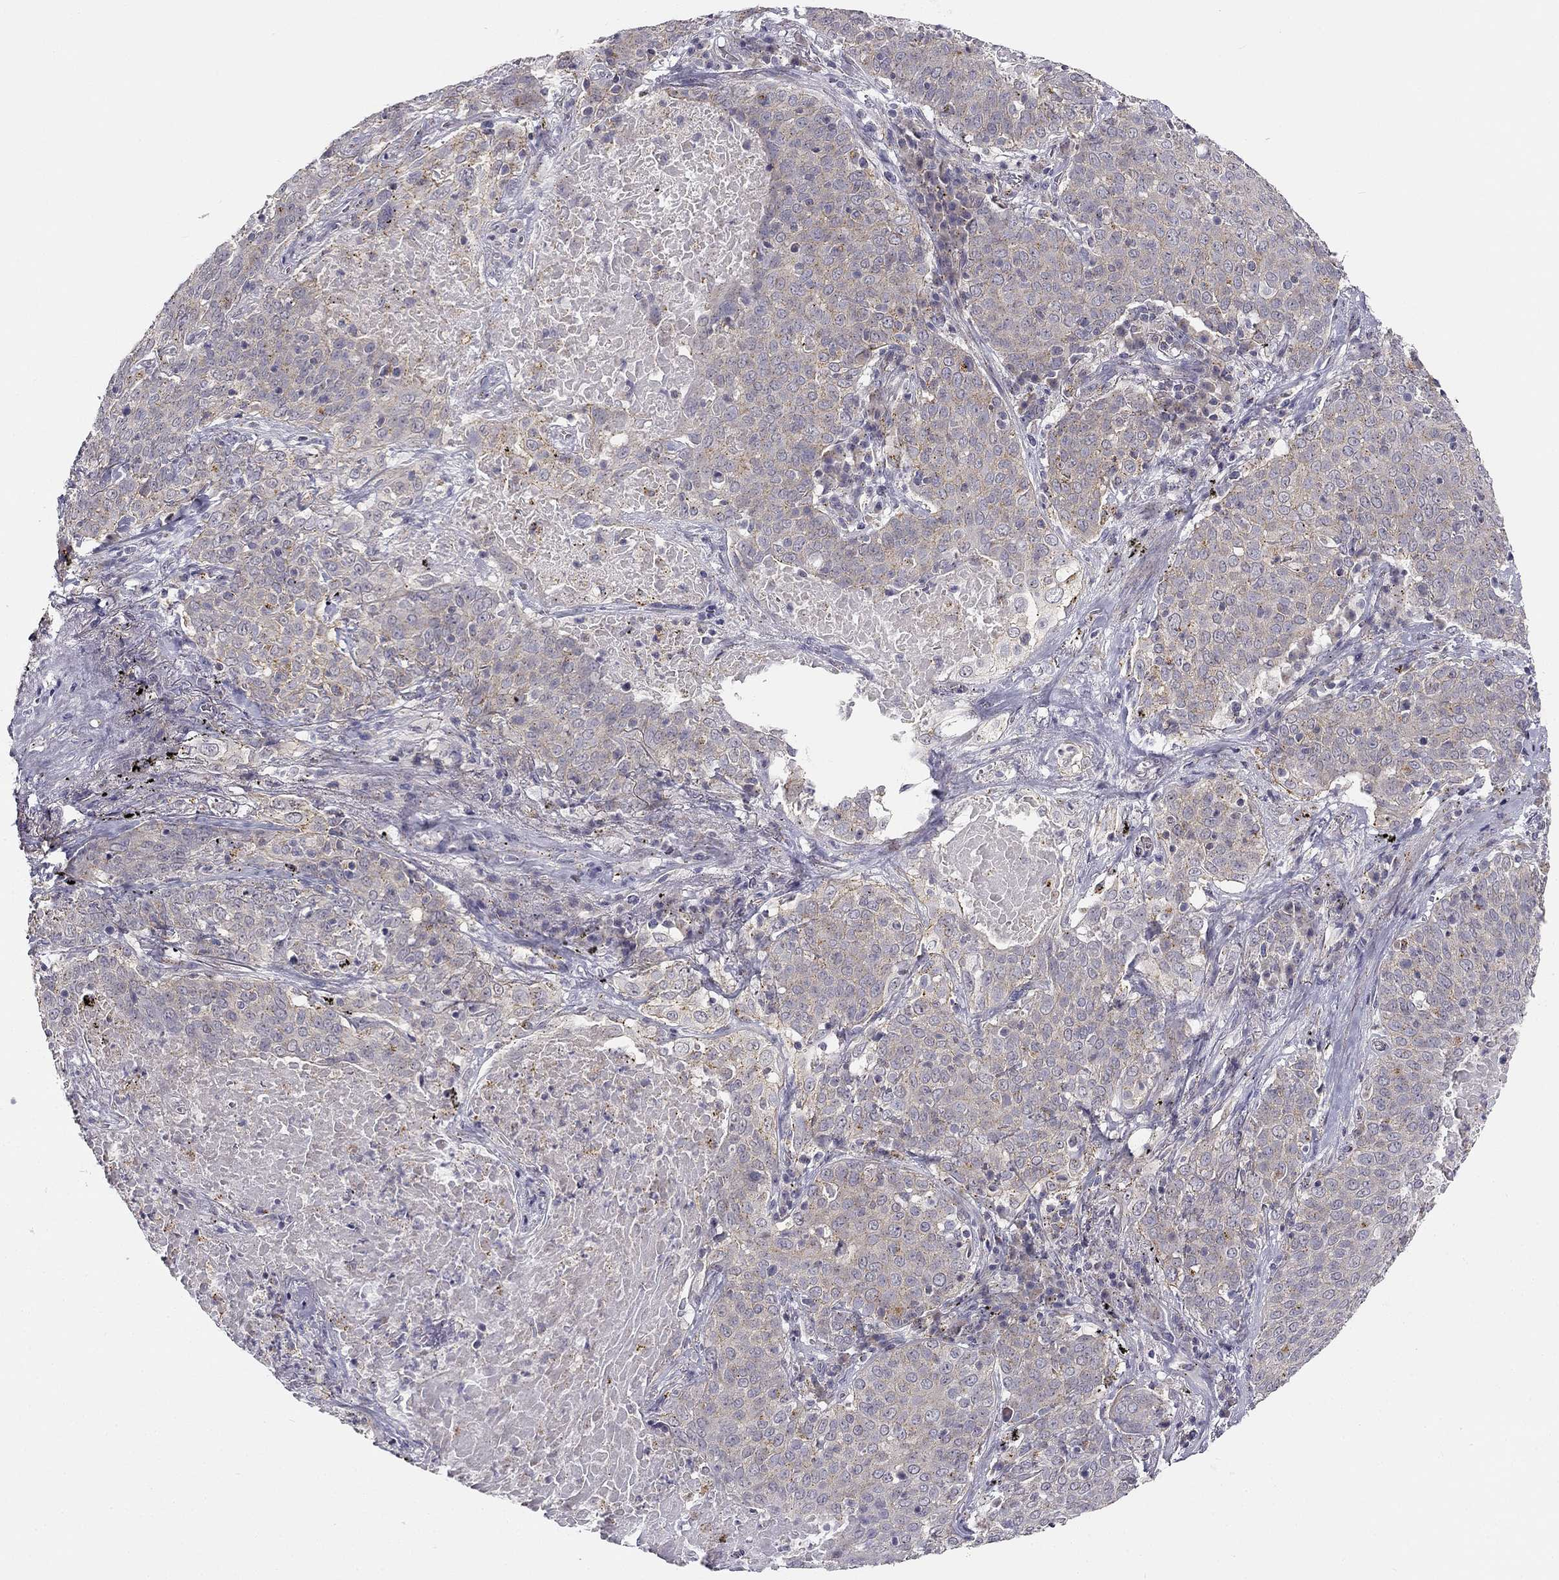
{"staining": {"intensity": "weak", "quantity": "<25%", "location": "cytoplasmic/membranous"}, "tissue": "lung cancer", "cell_type": "Tumor cells", "image_type": "cancer", "snomed": [{"axis": "morphology", "description": "Squamous cell carcinoma, NOS"}, {"axis": "topography", "description": "Lung"}], "caption": "There is no significant staining in tumor cells of lung cancer (squamous cell carcinoma). Brightfield microscopy of immunohistochemistry stained with DAB (3,3'-diaminobenzidine) (brown) and hematoxylin (blue), captured at high magnification.", "gene": "CNR1", "patient": {"sex": "male", "age": 82}}